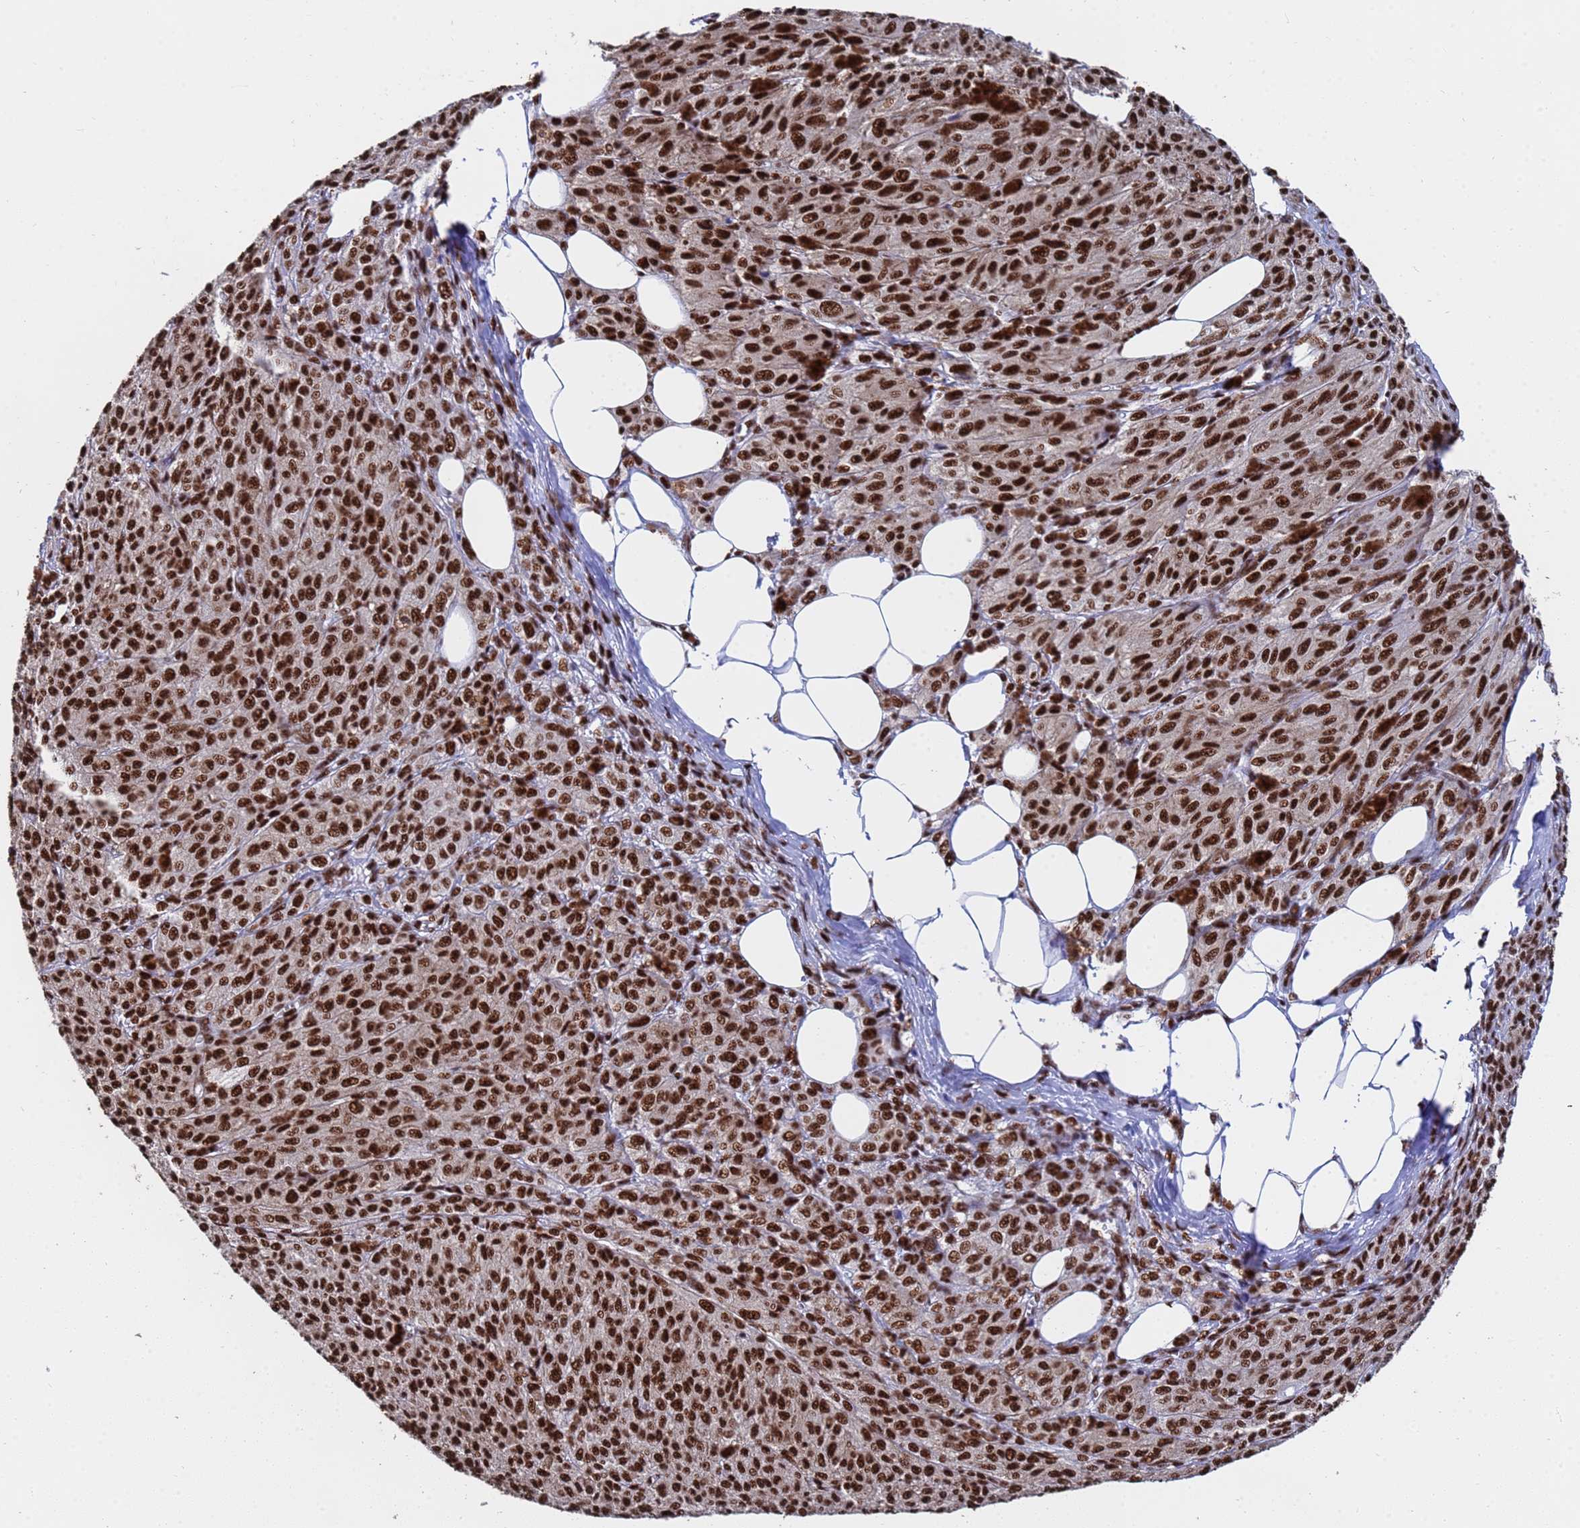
{"staining": {"intensity": "strong", "quantity": ">75%", "location": "nuclear"}, "tissue": "melanoma", "cell_type": "Tumor cells", "image_type": "cancer", "snomed": [{"axis": "morphology", "description": "Malignant melanoma, NOS"}, {"axis": "topography", "description": "Skin"}], "caption": "Protein analysis of malignant melanoma tissue displays strong nuclear staining in approximately >75% of tumor cells.", "gene": "SF3B2", "patient": {"sex": "female", "age": 52}}